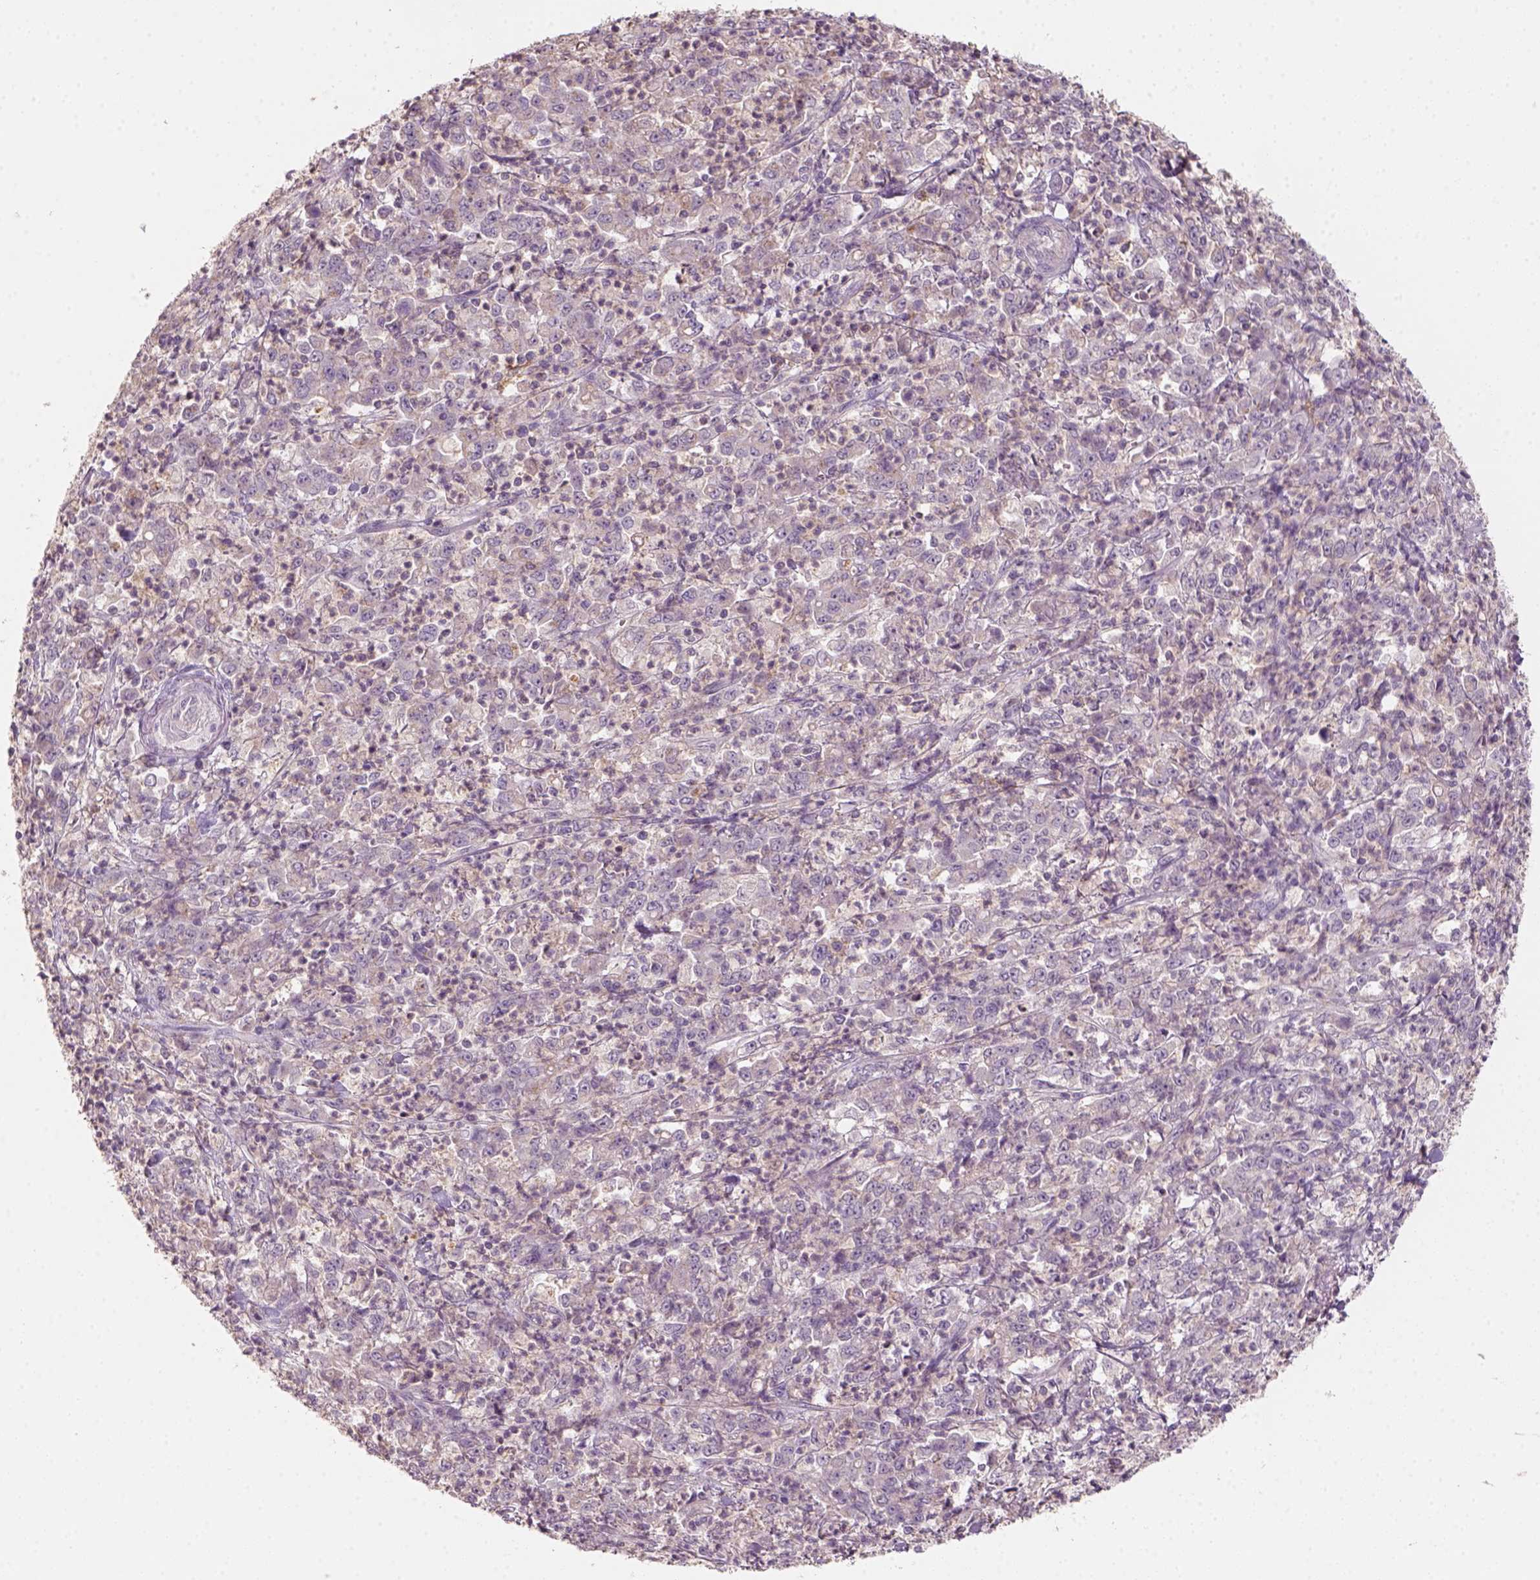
{"staining": {"intensity": "negative", "quantity": "none", "location": "none"}, "tissue": "stomach cancer", "cell_type": "Tumor cells", "image_type": "cancer", "snomed": [{"axis": "morphology", "description": "Adenocarcinoma, NOS"}, {"axis": "topography", "description": "Stomach, lower"}], "caption": "The histopathology image displays no staining of tumor cells in stomach cancer (adenocarcinoma).", "gene": "AQP9", "patient": {"sex": "female", "age": 71}}